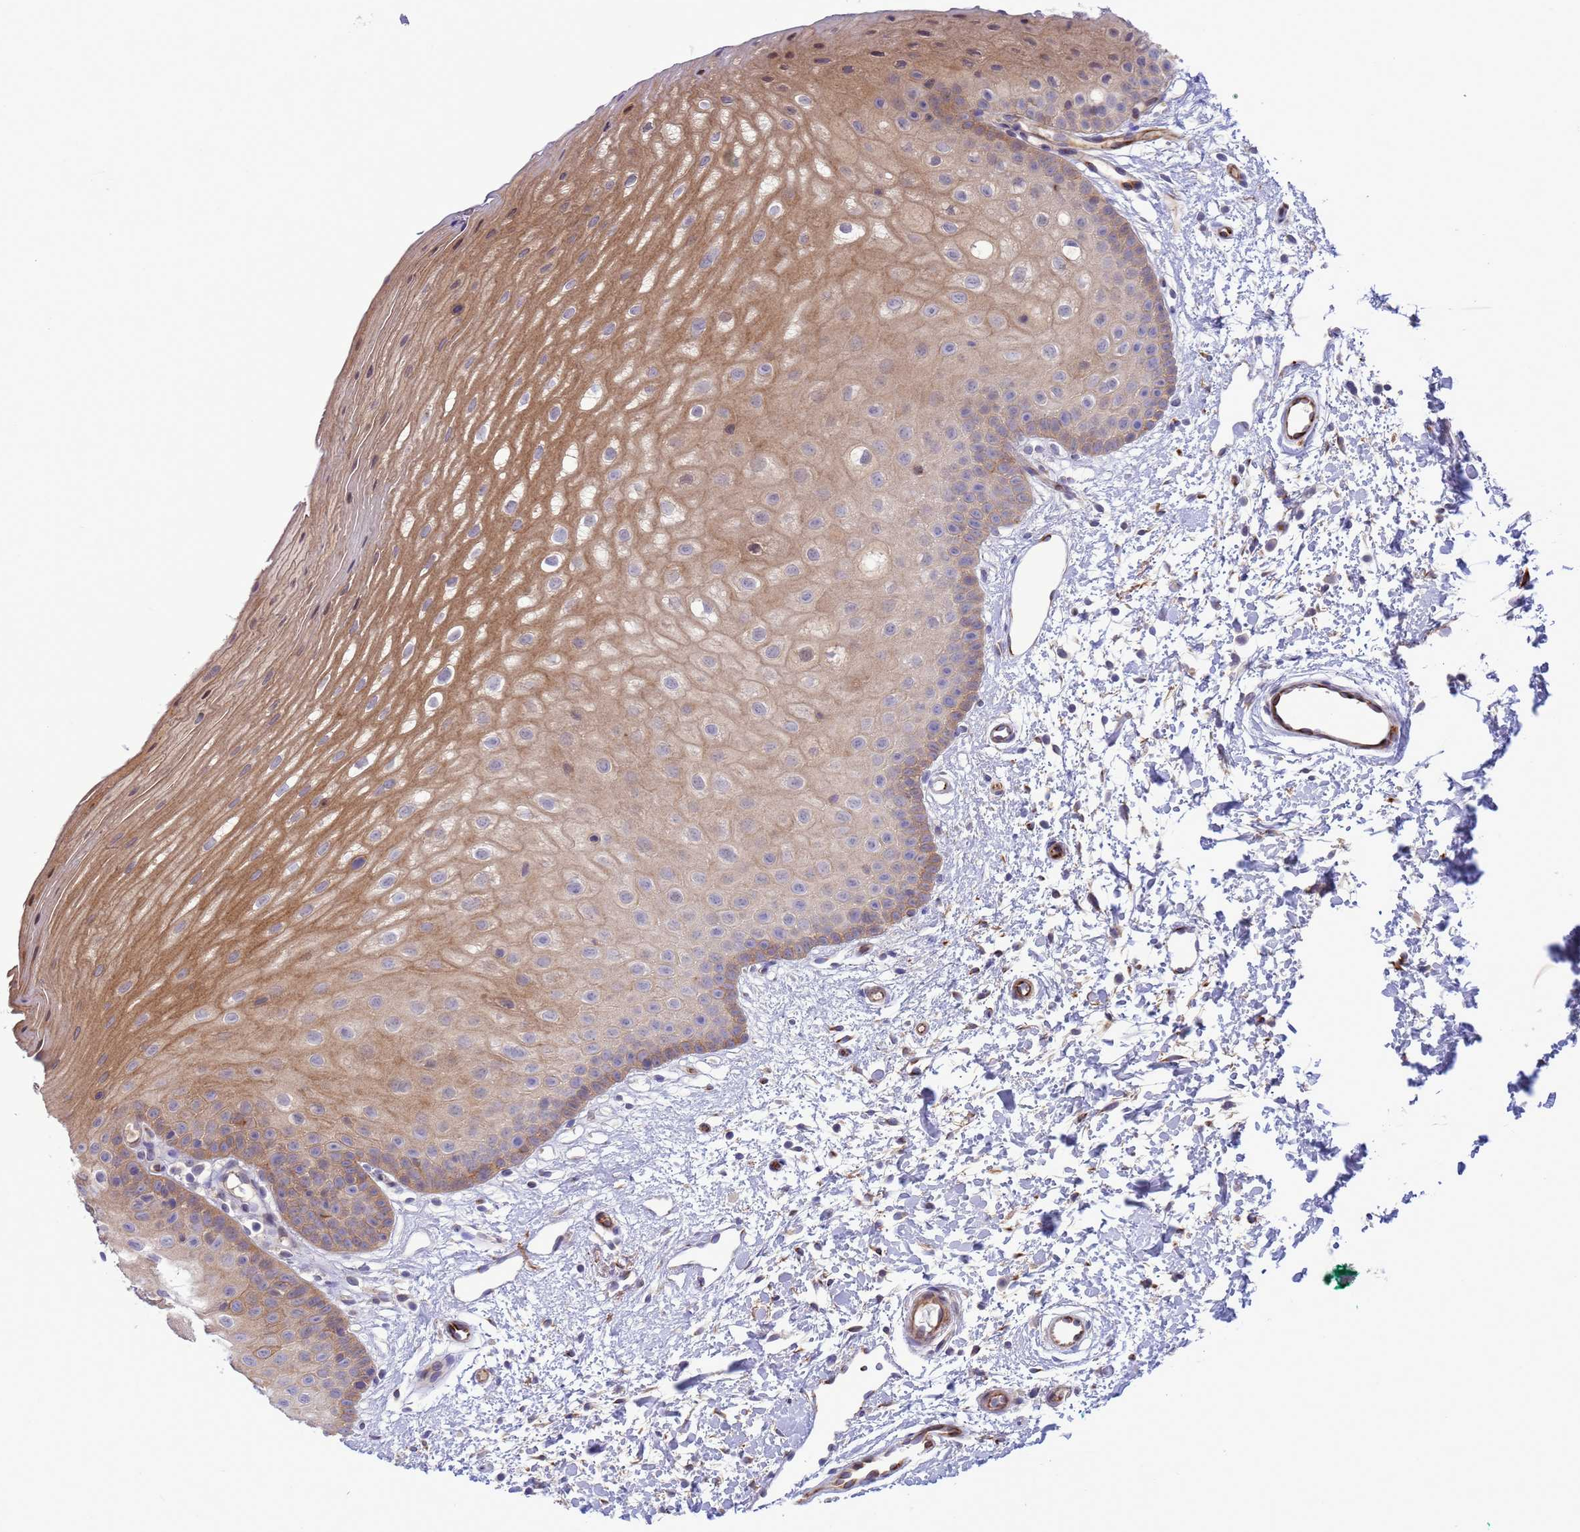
{"staining": {"intensity": "moderate", "quantity": "25%-75%", "location": "cytoplasmic/membranous,nuclear"}, "tissue": "oral mucosa", "cell_type": "Squamous epithelial cells", "image_type": "normal", "snomed": [{"axis": "morphology", "description": "Normal tissue, NOS"}, {"axis": "topography", "description": "Oral tissue"}], "caption": "Immunohistochemistry (IHC) image of unremarkable human oral mucosa stained for a protein (brown), which shows medium levels of moderate cytoplasmic/membranous,nuclear expression in approximately 25%-75% of squamous epithelial cells.", "gene": "GJA10", "patient": {"sex": "female", "age": 67}}